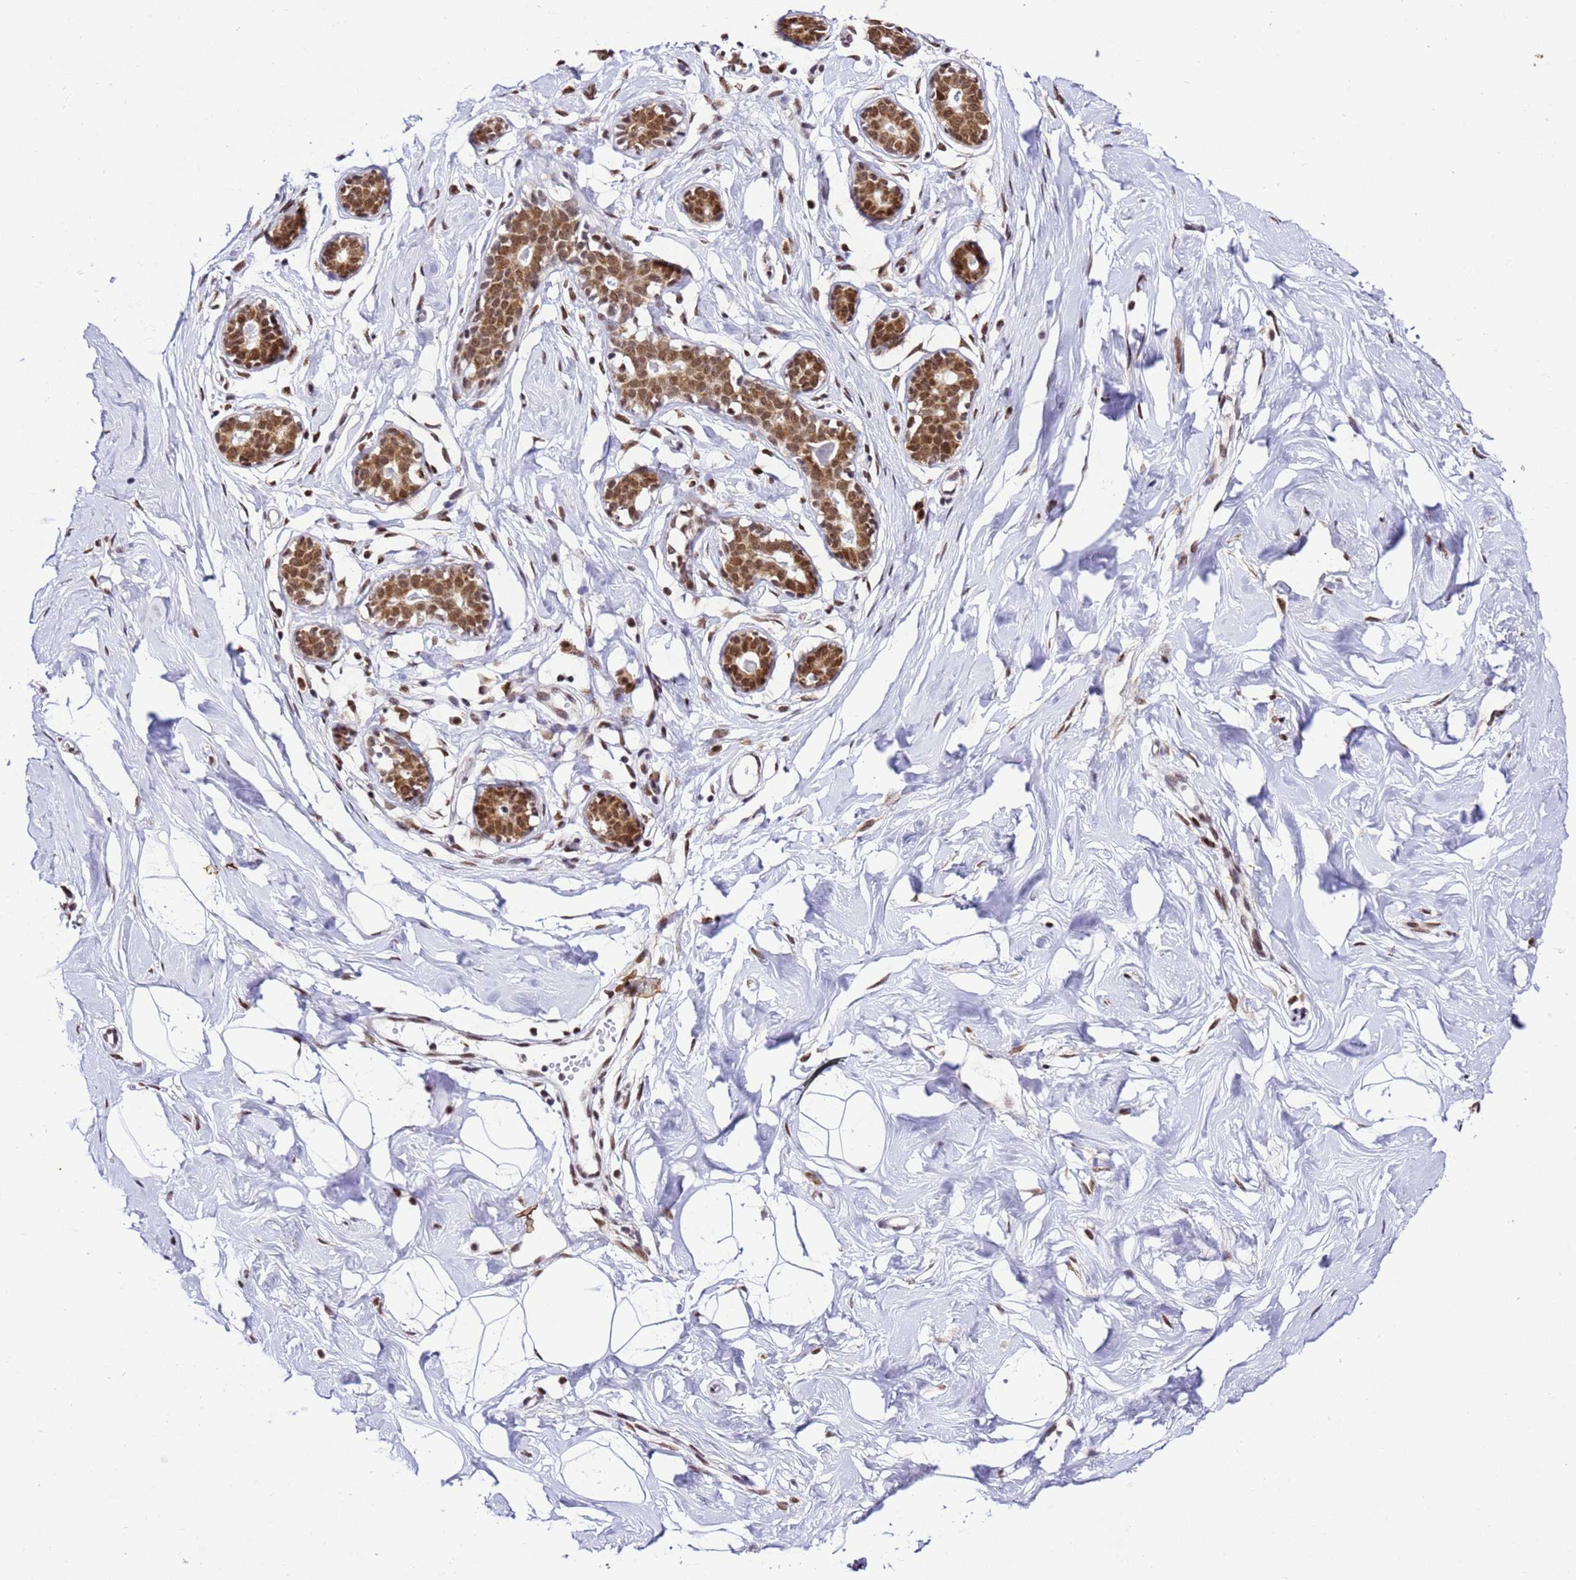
{"staining": {"intensity": "negative", "quantity": "none", "location": "none"}, "tissue": "breast", "cell_type": "Adipocytes", "image_type": "normal", "snomed": [{"axis": "morphology", "description": "Normal tissue, NOS"}, {"axis": "morphology", "description": "Adenoma, NOS"}, {"axis": "topography", "description": "Breast"}], "caption": "A micrograph of breast stained for a protein displays no brown staining in adipocytes. (Brightfield microscopy of DAB (3,3'-diaminobenzidine) immunohistochemistry (IHC) at high magnification).", "gene": "SMN1", "patient": {"sex": "female", "age": 23}}